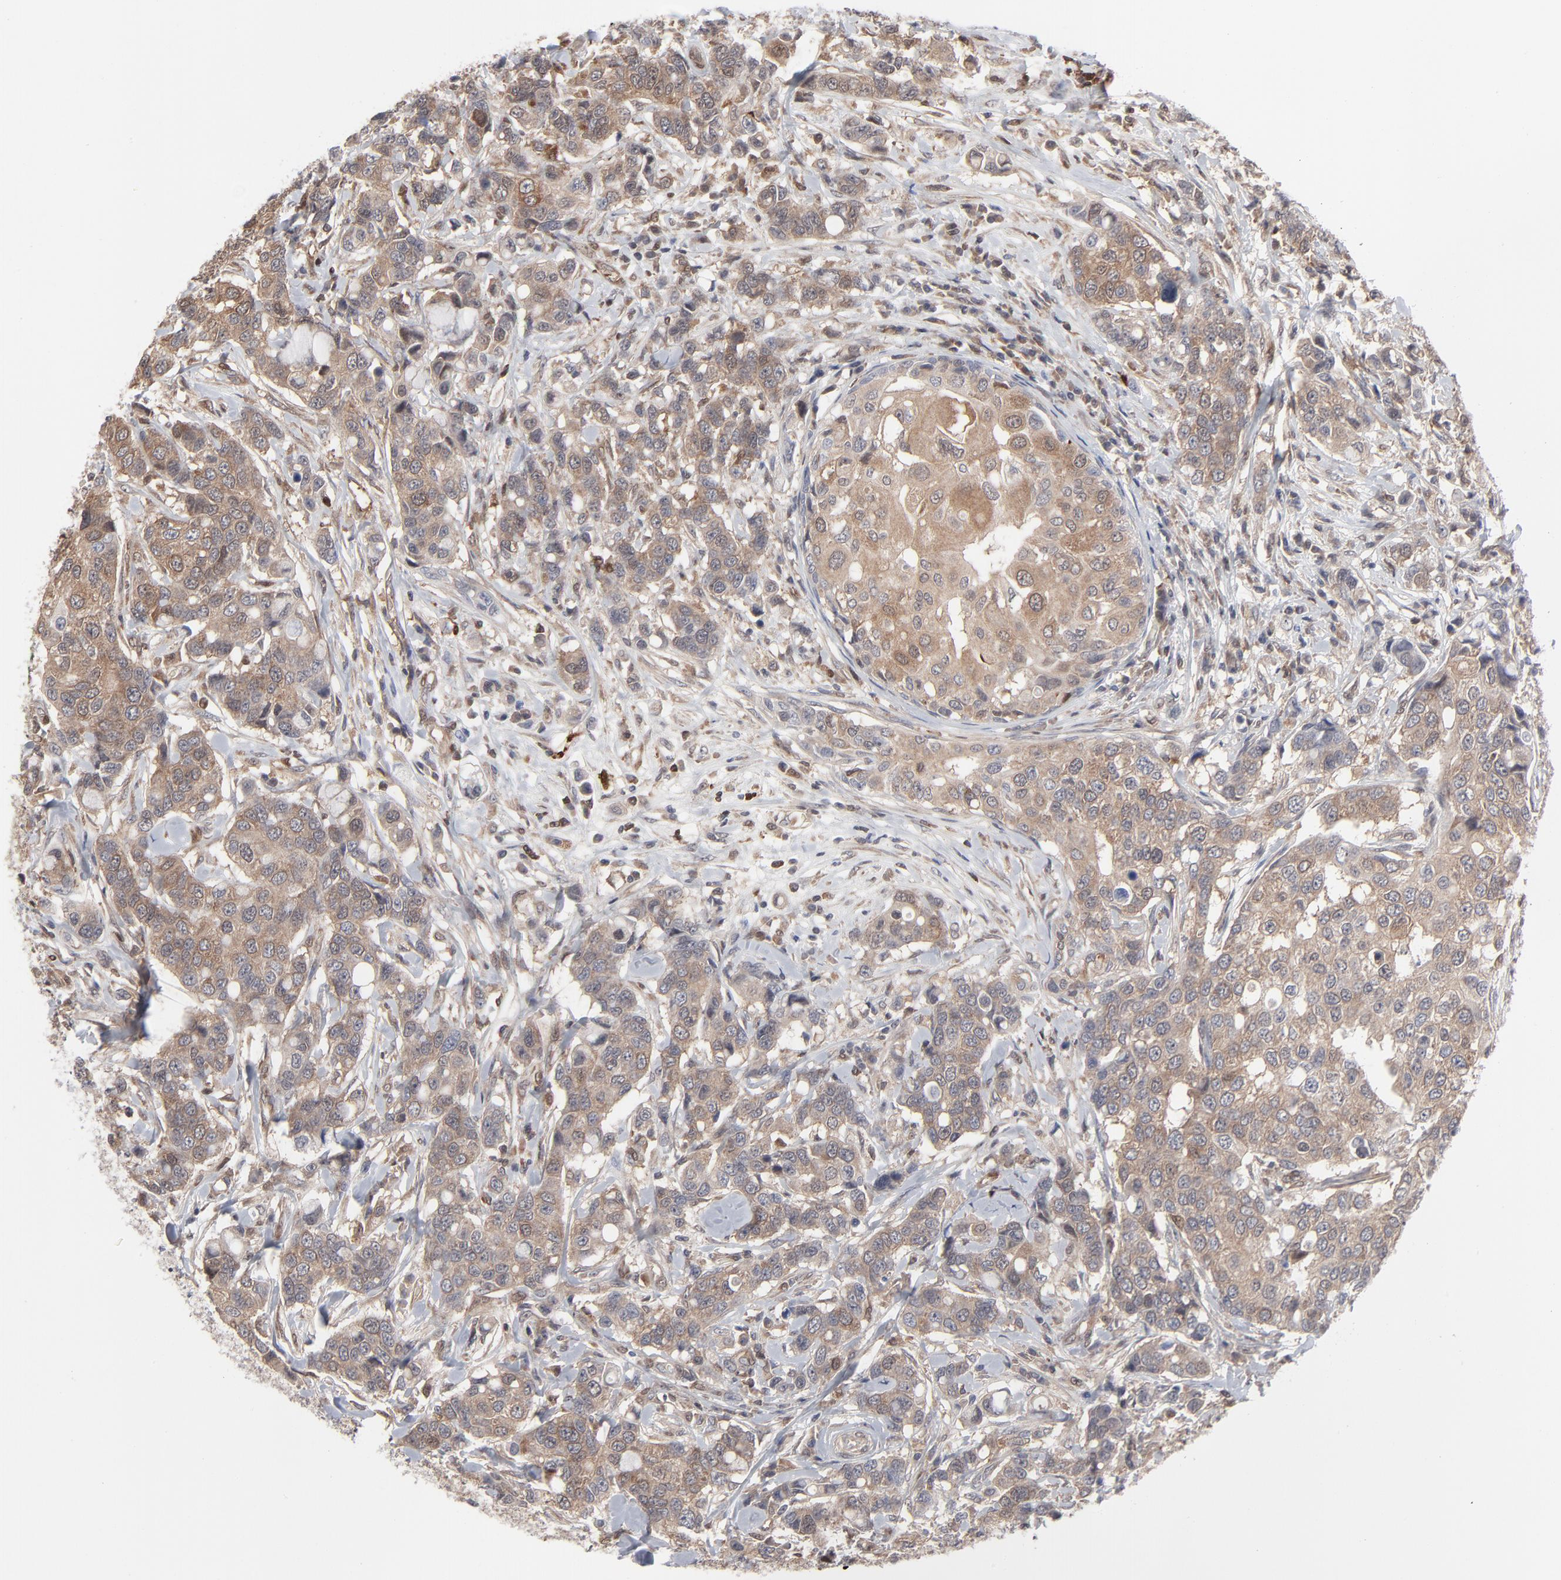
{"staining": {"intensity": "moderate", "quantity": ">75%", "location": "cytoplasmic/membranous"}, "tissue": "breast cancer", "cell_type": "Tumor cells", "image_type": "cancer", "snomed": [{"axis": "morphology", "description": "Duct carcinoma"}, {"axis": "topography", "description": "Breast"}], "caption": "Human breast invasive ductal carcinoma stained for a protein (brown) demonstrates moderate cytoplasmic/membranous positive expression in about >75% of tumor cells.", "gene": "MAP2K1", "patient": {"sex": "female", "age": 27}}